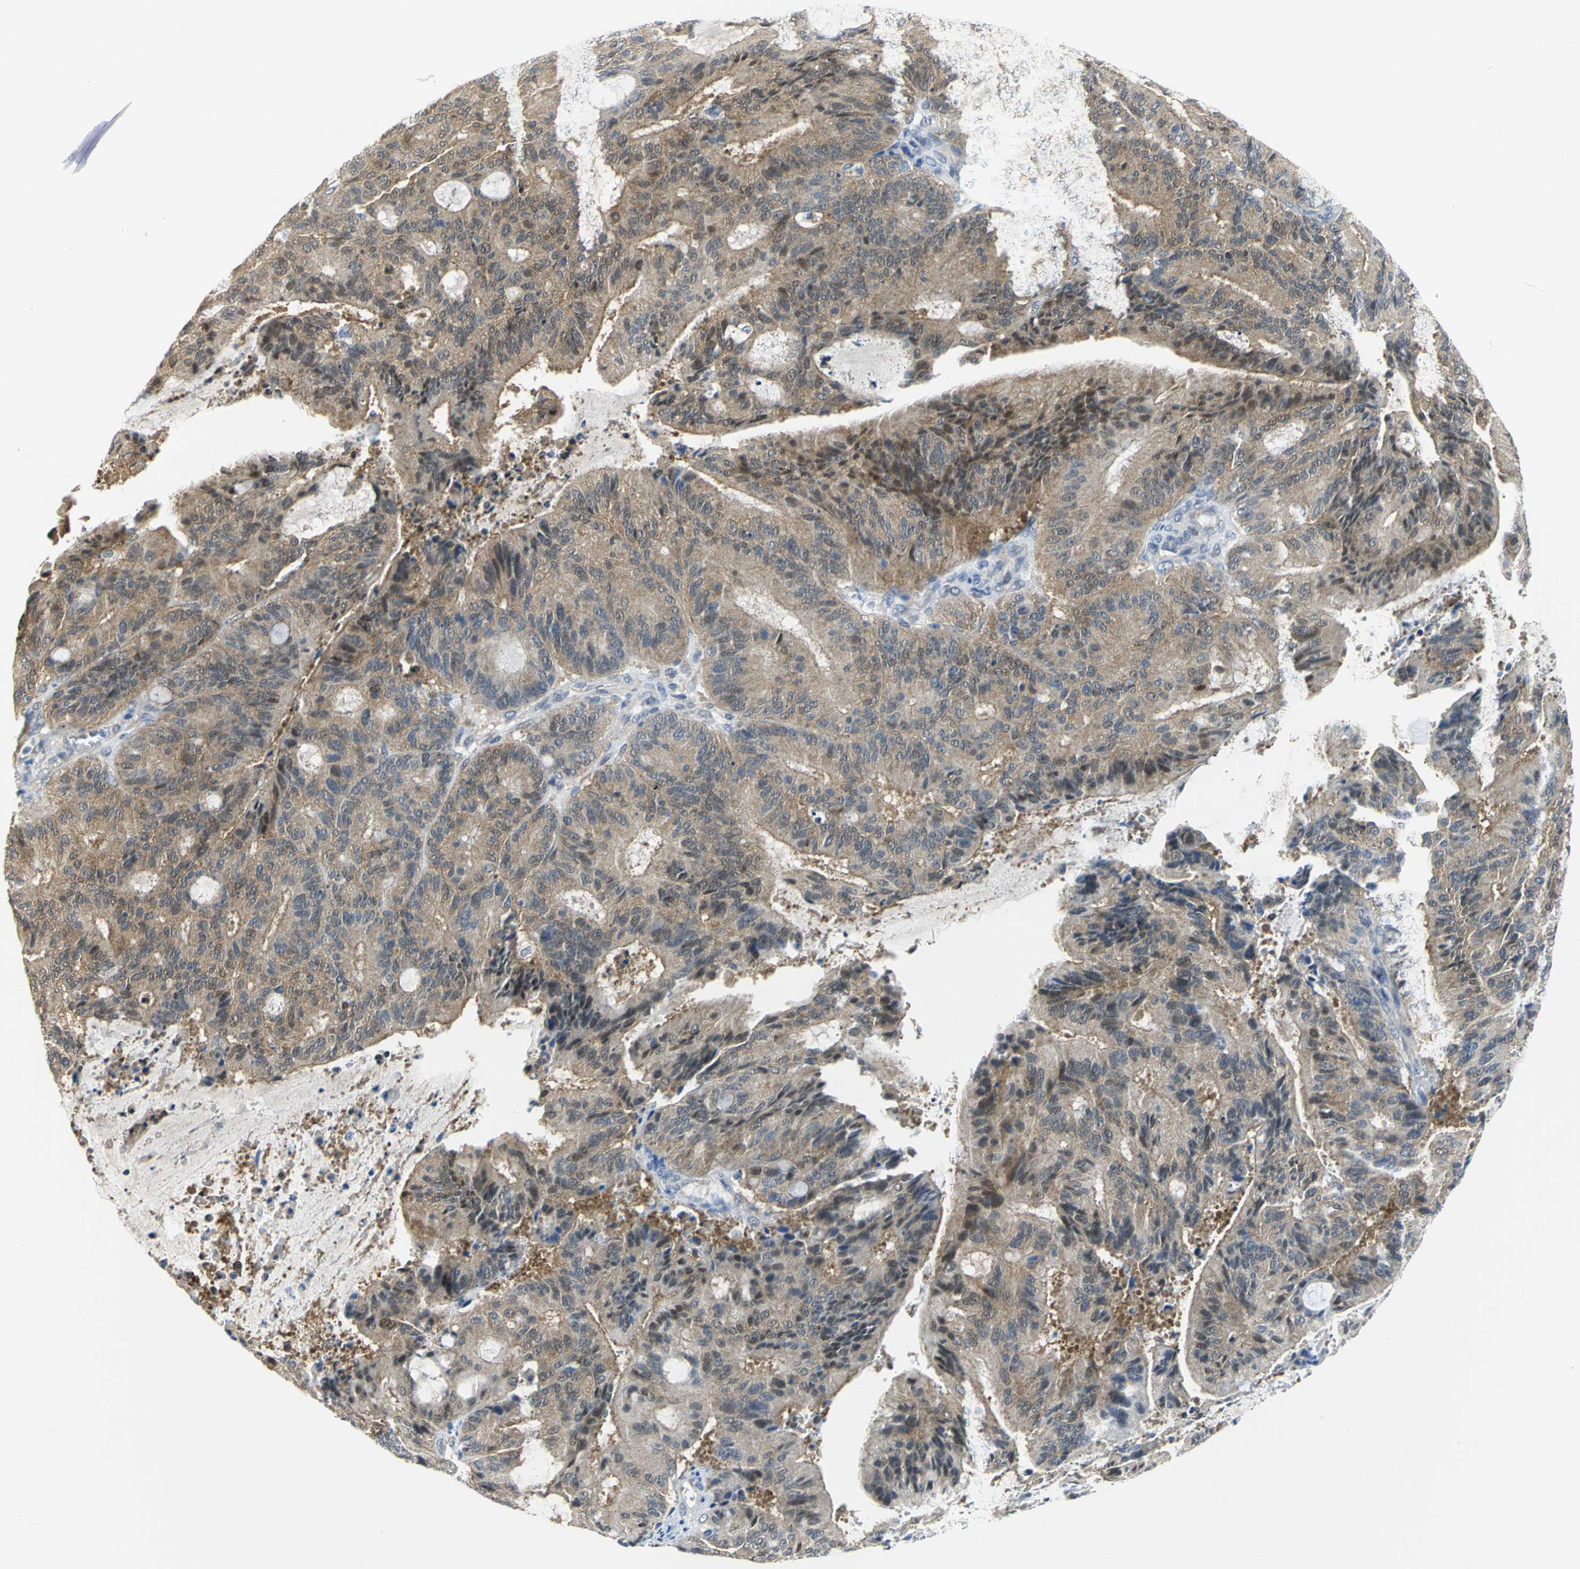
{"staining": {"intensity": "weak", "quantity": ">75%", "location": "cytoplasmic/membranous"}, "tissue": "liver cancer", "cell_type": "Tumor cells", "image_type": "cancer", "snomed": [{"axis": "morphology", "description": "Cholangiocarcinoma"}, {"axis": "topography", "description": "Liver"}], "caption": "There is low levels of weak cytoplasmic/membranous staining in tumor cells of liver cancer, as demonstrated by immunohistochemical staining (brown color).", "gene": "PGM3", "patient": {"sex": "female", "age": 73}}